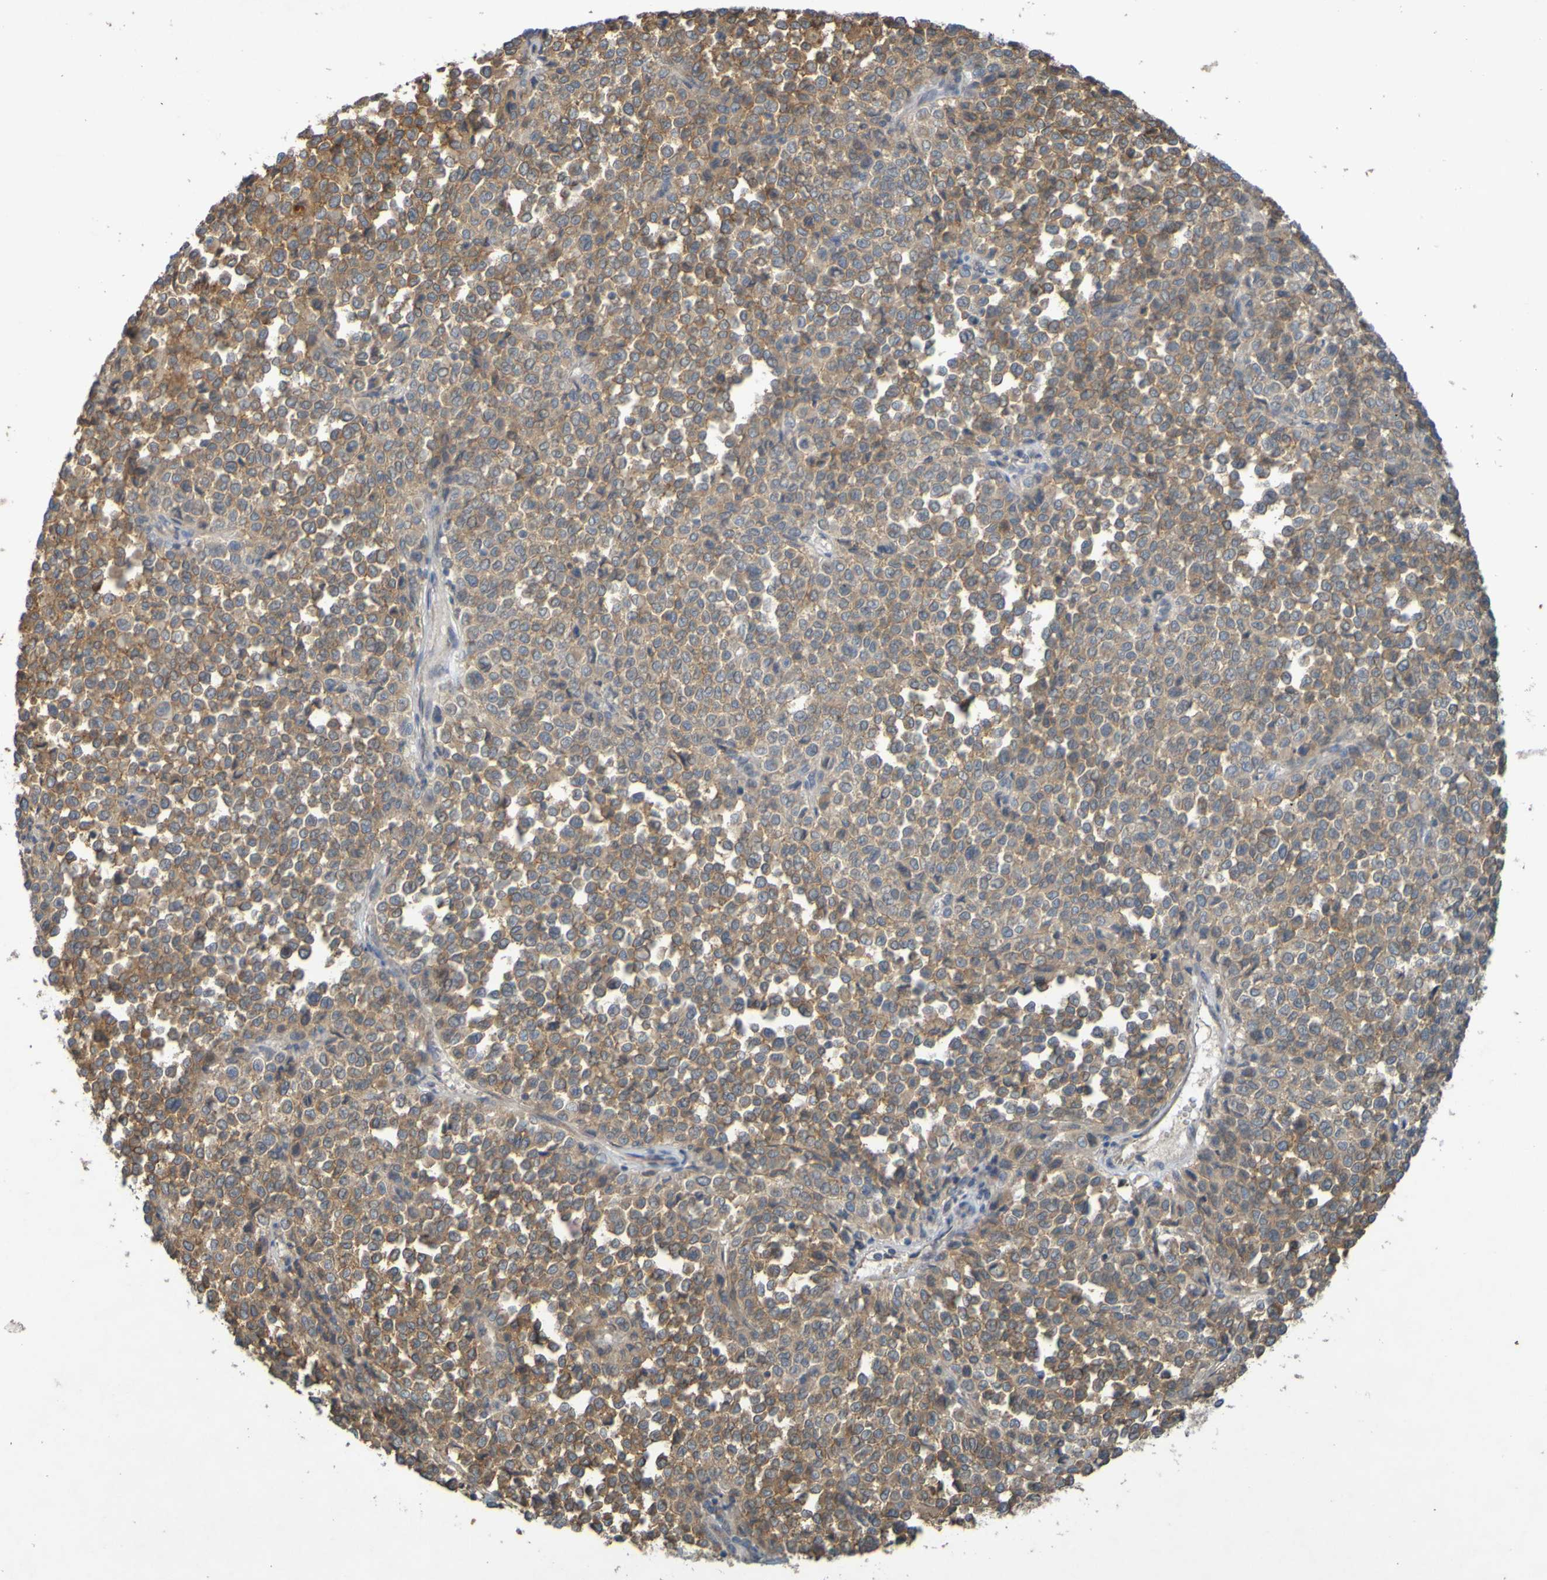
{"staining": {"intensity": "weak", "quantity": ">75%", "location": "cytoplasmic/membranous"}, "tissue": "melanoma", "cell_type": "Tumor cells", "image_type": "cancer", "snomed": [{"axis": "morphology", "description": "Malignant melanoma, Metastatic site"}, {"axis": "topography", "description": "Pancreas"}], "caption": "Immunohistochemistry photomicrograph of melanoma stained for a protein (brown), which exhibits low levels of weak cytoplasmic/membranous positivity in about >75% of tumor cells.", "gene": "B3GAT2", "patient": {"sex": "female", "age": 30}}